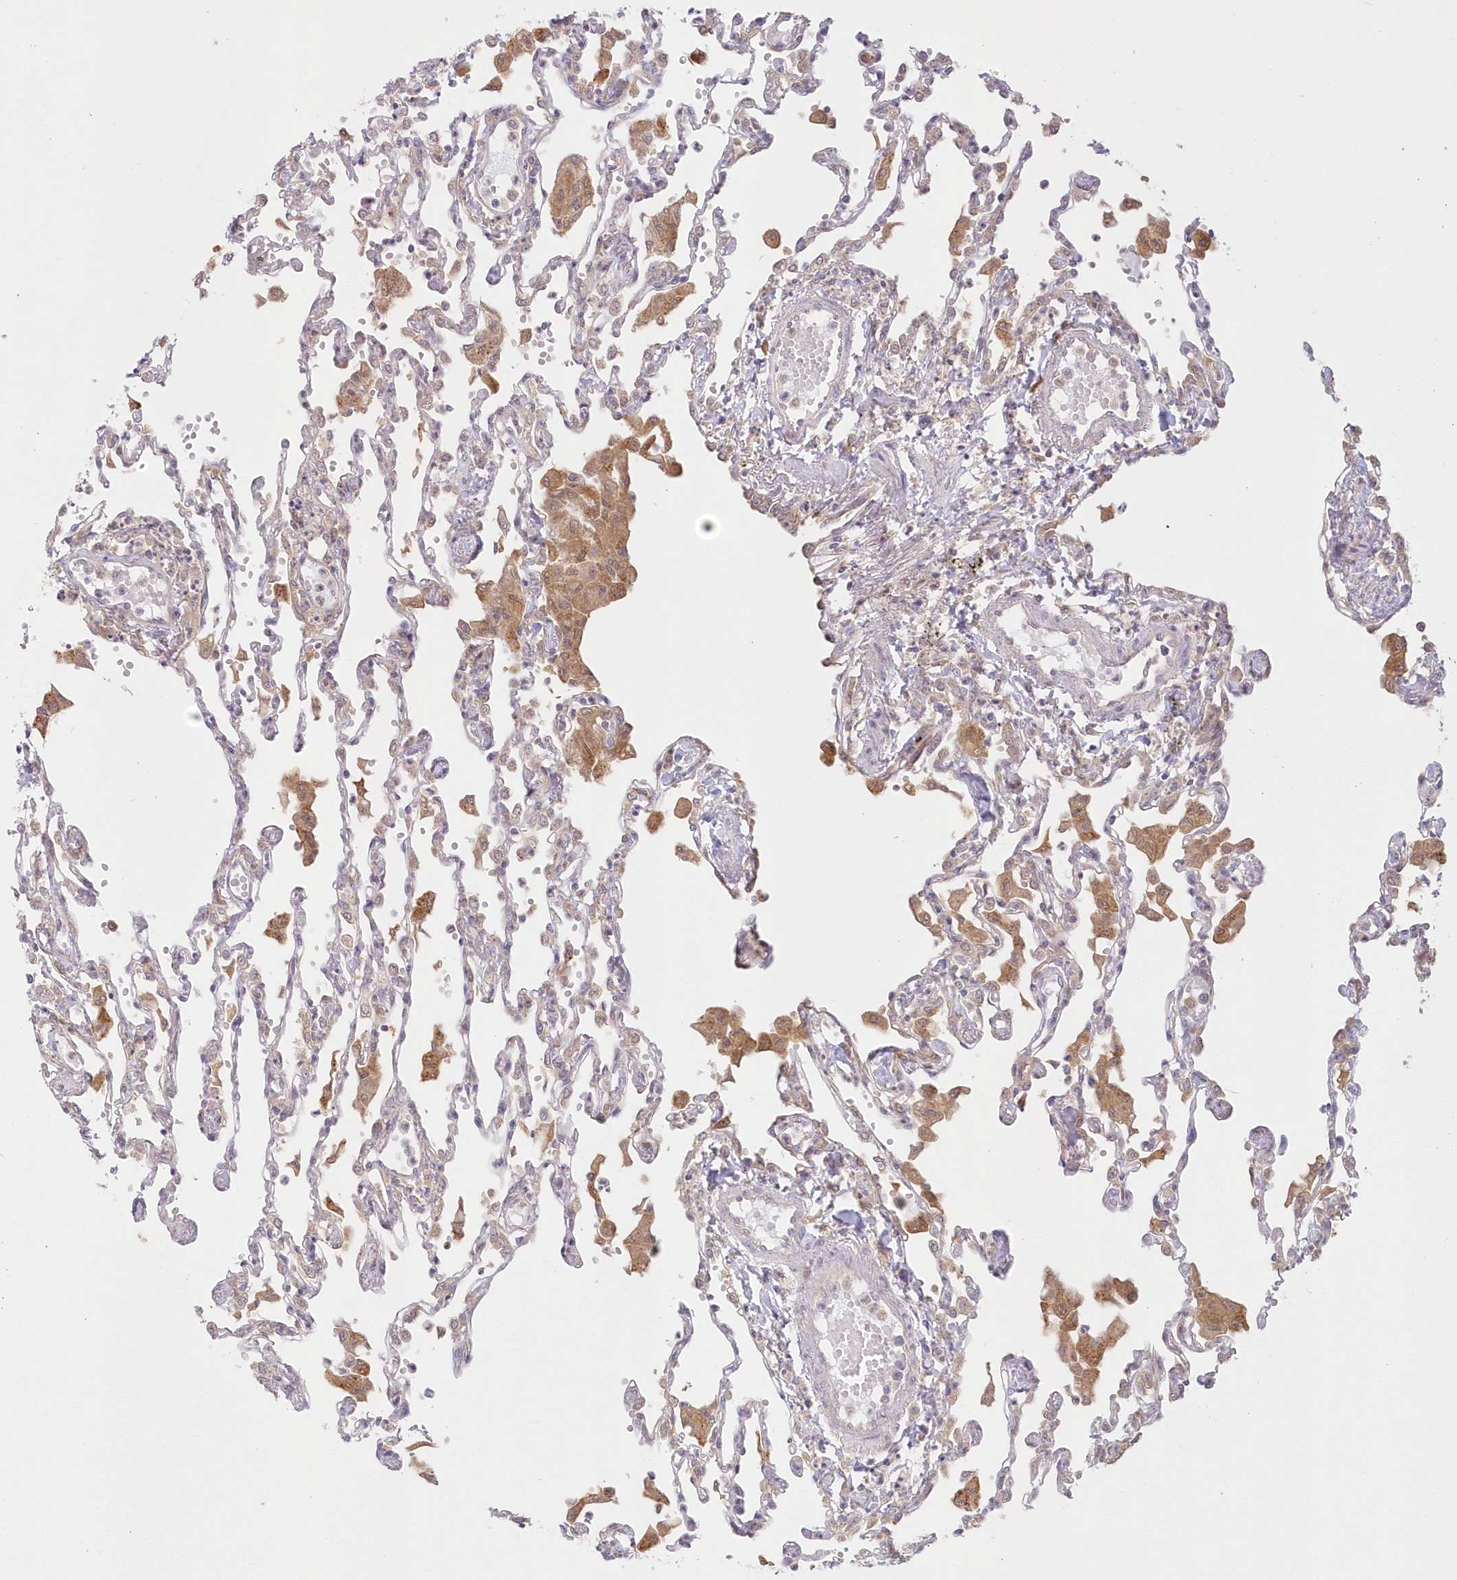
{"staining": {"intensity": "negative", "quantity": "none", "location": "none"}, "tissue": "lung", "cell_type": "Alveolar cells", "image_type": "normal", "snomed": [{"axis": "morphology", "description": "Normal tissue, NOS"}, {"axis": "topography", "description": "Bronchus"}, {"axis": "topography", "description": "Lung"}], "caption": "The photomicrograph demonstrates no staining of alveolar cells in normal lung.", "gene": "RNPEP", "patient": {"sex": "female", "age": 49}}